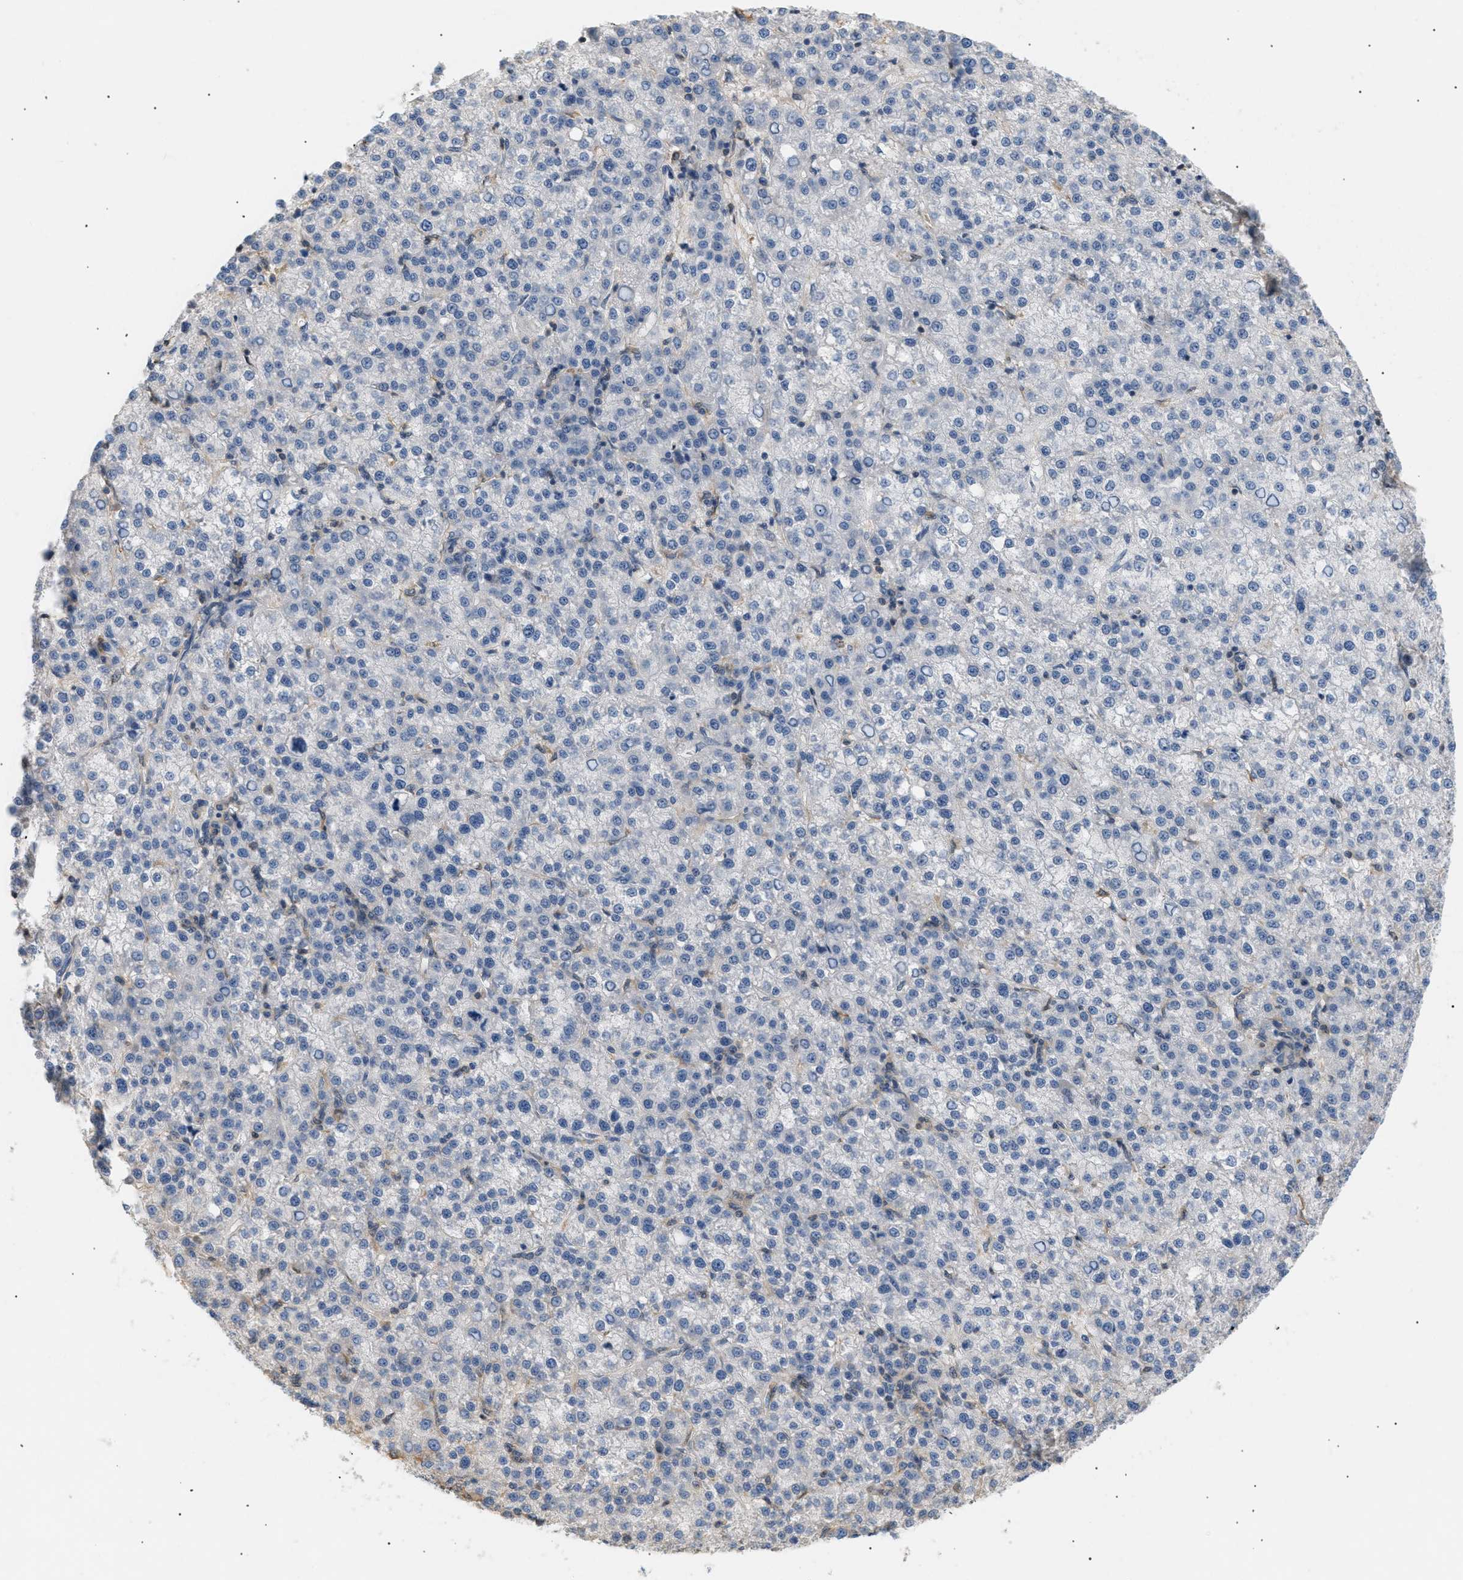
{"staining": {"intensity": "negative", "quantity": "none", "location": "none"}, "tissue": "liver cancer", "cell_type": "Tumor cells", "image_type": "cancer", "snomed": [{"axis": "morphology", "description": "Carcinoma, Hepatocellular, NOS"}, {"axis": "topography", "description": "Liver"}], "caption": "This is an immunohistochemistry (IHC) histopathology image of human hepatocellular carcinoma (liver). There is no positivity in tumor cells.", "gene": "FARS2", "patient": {"sex": "female", "age": 58}}